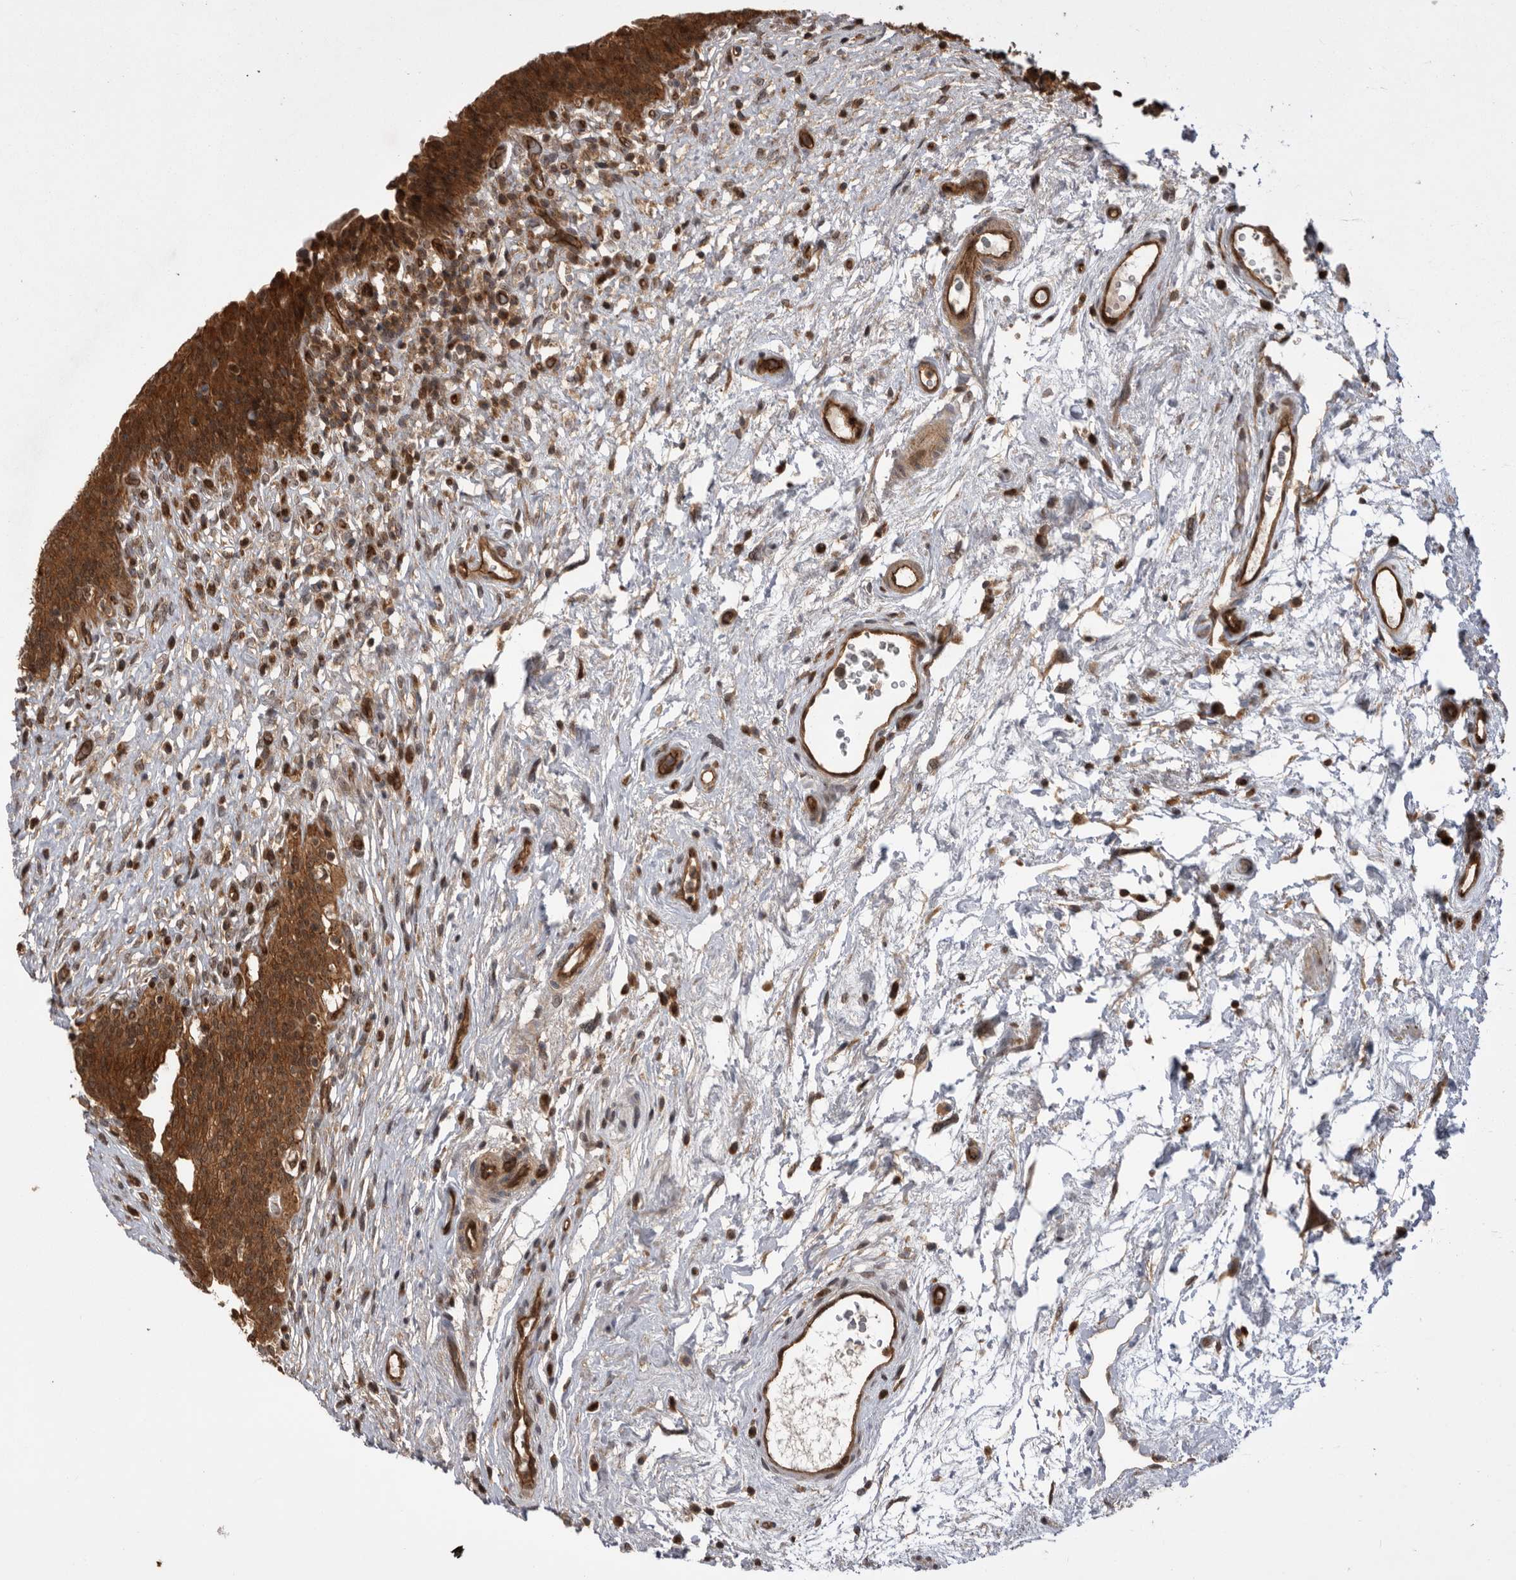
{"staining": {"intensity": "moderate", "quantity": ">75%", "location": "cytoplasmic/membranous,nuclear"}, "tissue": "urinary bladder", "cell_type": "Urothelial cells", "image_type": "normal", "snomed": [{"axis": "morphology", "description": "Normal tissue, NOS"}, {"axis": "topography", "description": "Urinary bladder"}], "caption": "Immunohistochemistry histopathology image of benign urinary bladder stained for a protein (brown), which demonstrates medium levels of moderate cytoplasmic/membranous,nuclear expression in approximately >75% of urothelial cells.", "gene": "DHDDS", "patient": {"sex": "male", "age": 83}}